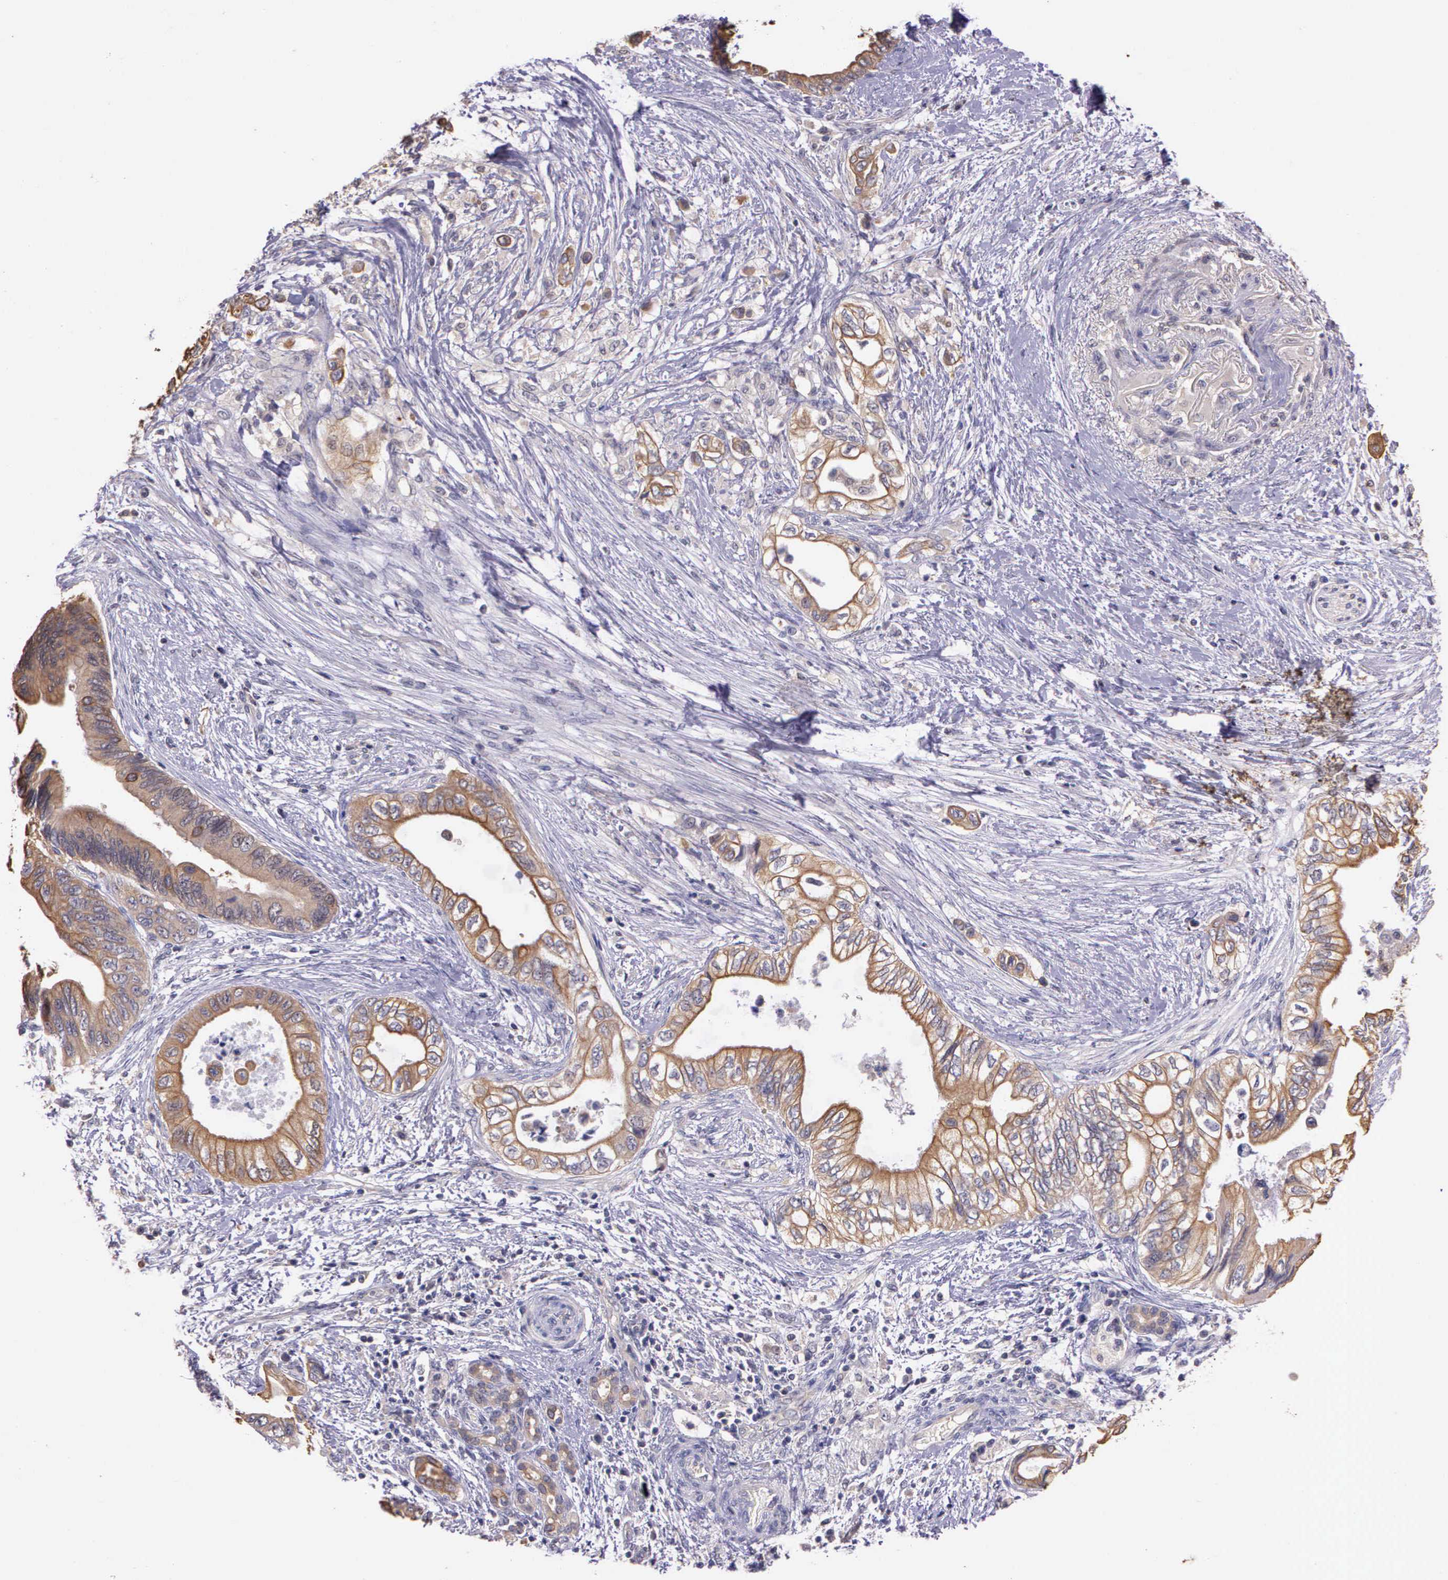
{"staining": {"intensity": "weak", "quantity": ">75%", "location": "cytoplasmic/membranous"}, "tissue": "pancreatic cancer", "cell_type": "Tumor cells", "image_type": "cancer", "snomed": [{"axis": "morphology", "description": "Adenocarcinoma, NOS"}, {"axis": "topography", "description": "Pancreas"}], "caption": "Immunohistochemical staining of human pancreatic cancer demonstrates weak cytoplasmic/membranous protein expression in about >75% of tumor cells. The staining was performed using DAB (3,3'-diaminobenzidine), with brown indicating positive protein expression. Nuclei are stained blue with hematoxylin.", "gene": "IGBP1", "patient": {"sex": "female", "age": 66}}